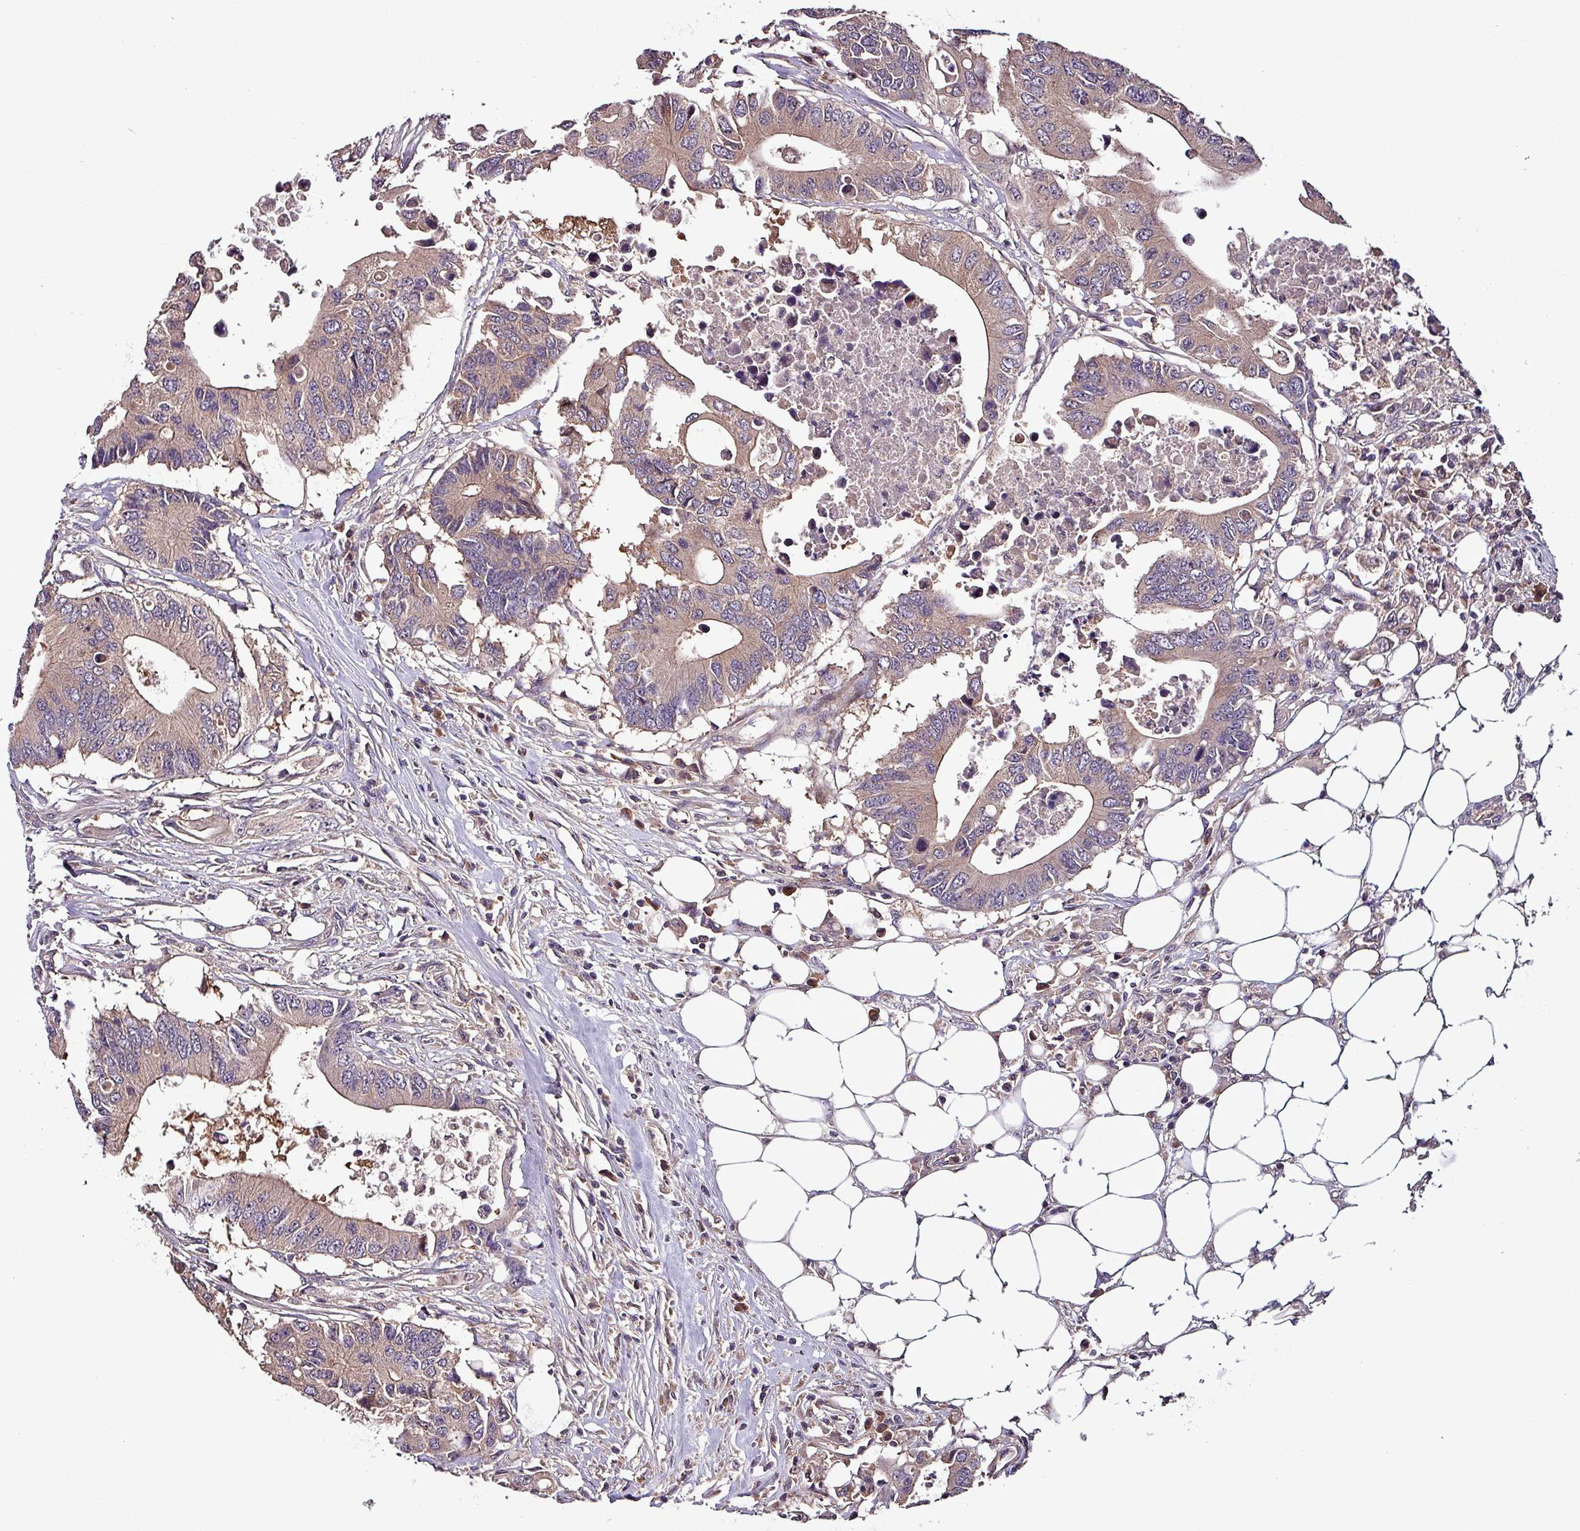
{"staining": {"intensity": "weak", "quantity": ">75%", "location": "cytoplasmic/membranous"}, "tissue": "colorectal cancer", "cell_type": "Tumor cells", "image_type": "cancer", "snomed": [{"axis": "morphology", "description": "Adenocarcinoma, NOS"}, {"axis": "topography", "description": "Colon"}], "caption": "Immunohistochemistry histopathology image of neoplastic tissue: colorectal cancer (adenocarcinoma) stained using immunohistochemistry demonstrates low levels of weak protein expression localized specifically in the cytoplasmic/membranous of tumor cells, appearing as a cytoplasmic/membranous brown color.", "gene": "PAFAH1B2", "patient": {"sex": "male", "age": 71}}